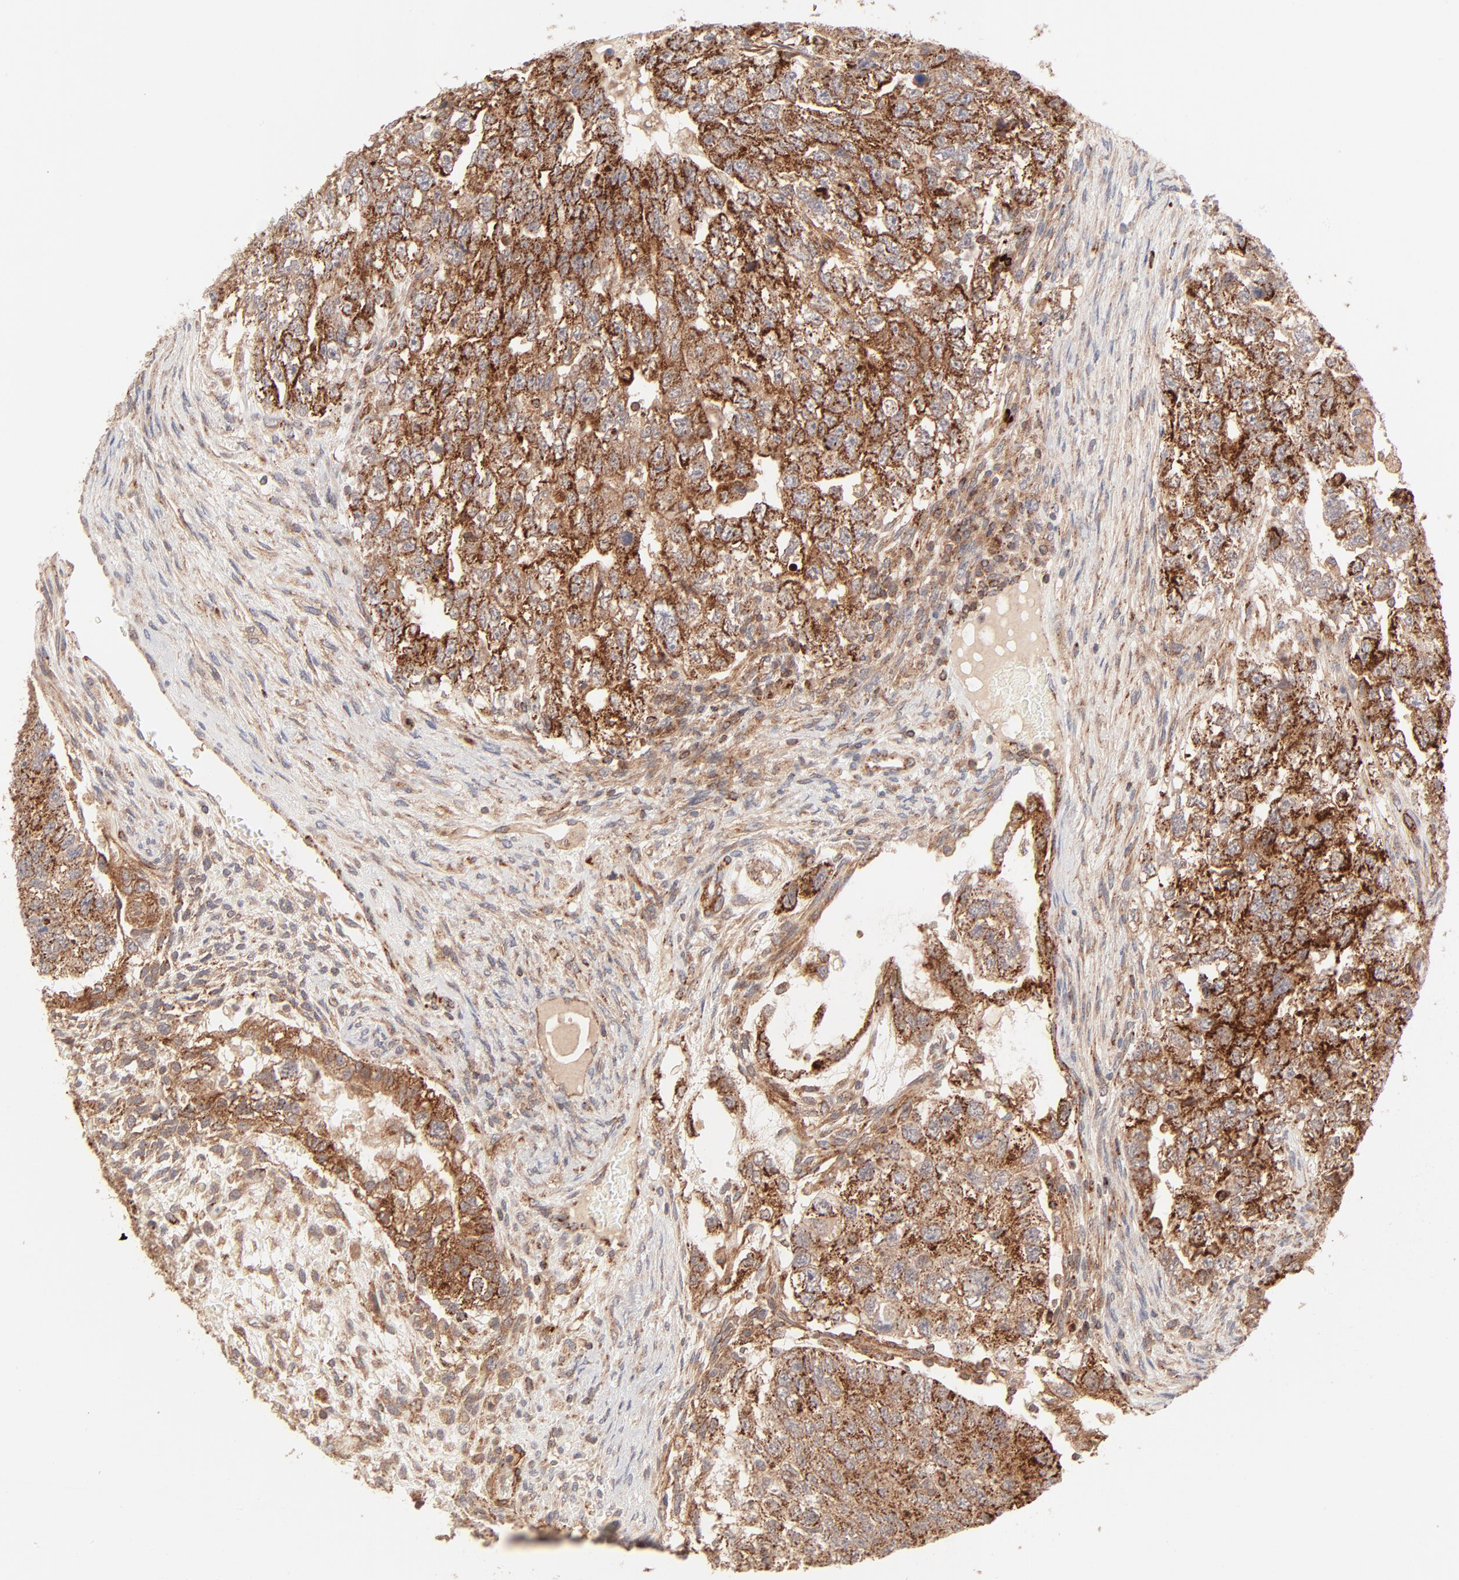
{"staining": {"intensity": "strong", "quantity": ">75%", "location": "cytoplasmic/membranous"}, "tissue": "testis cancer", "cell_type": "Tumor cells", "image_type": "cancer", "snomed": [{"axis": "morphology", "description": "Carcinoma, Embryonal, NOS"}, {"axis": "topography", "description": "Testis"}], "caption": "Protein analysis of testis cancer (embryonal carcinoma) tissue exhibits strong cytoplasmic/membranous positivity in approximately >75% of tumor cells.", "gene": "CSPG4", "patient": {"sex": "male", "age": 36}}